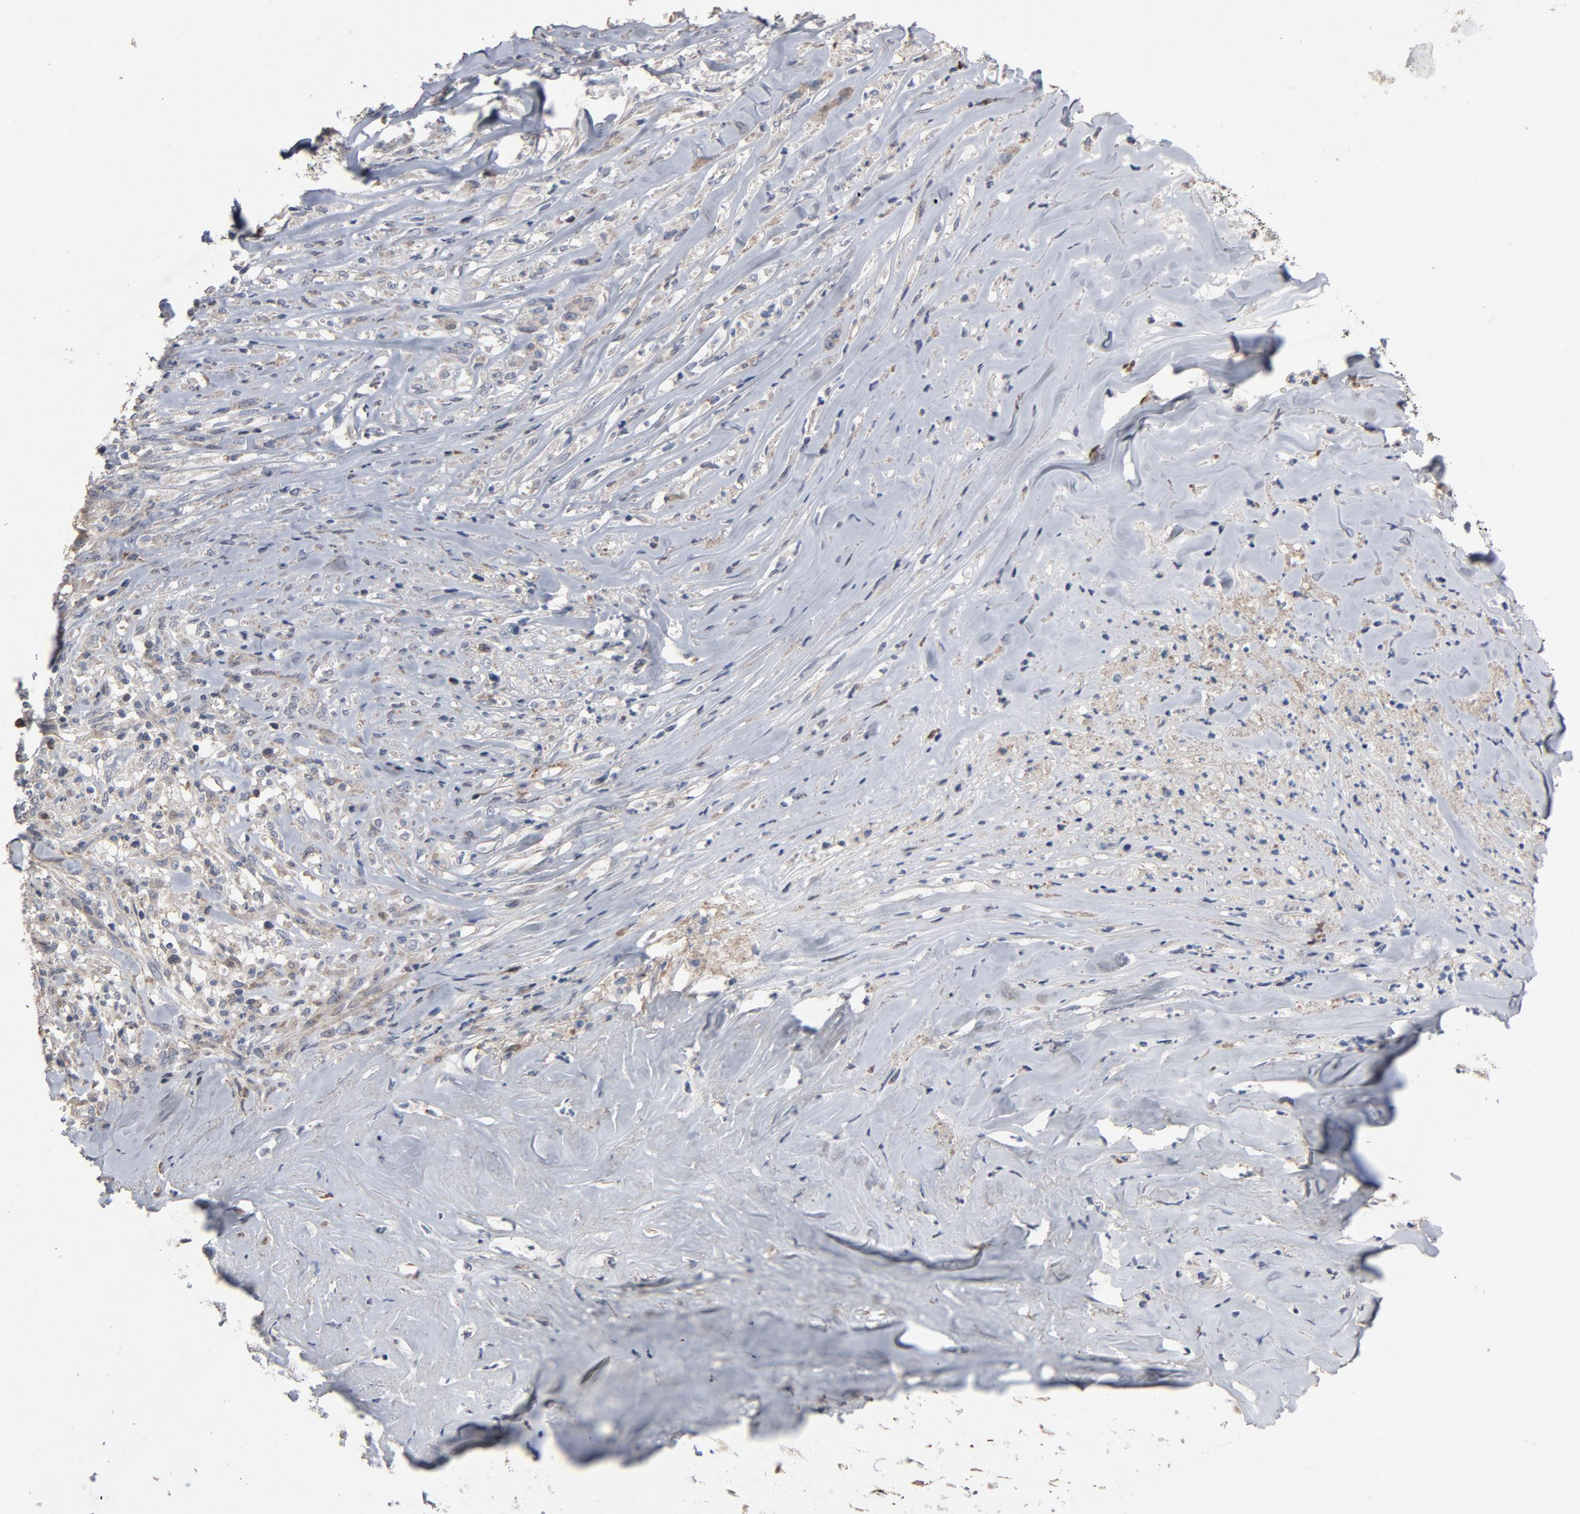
{"staining": {"intensity": "weak", "quantity": ">75%", "location": "cytoplasmic/membranous"}, "tissue": "liver cancer", "cell_type": "Tumor cells", "image_type": "cancer", "snomed": [{"axis": "morphology", "description": "Cholangiocarcinoma"}, {"axis": "topography", "description": "Liver"}], "caption": "This is an image of immunohistochemistry (IHC) staining of liver cholangiocarcinoma, which shows weak positivity in the cytoplasmic/membranous of tumor cells.", "gene": "CDK6", "patient": {"sex": "female", "age": 67}}